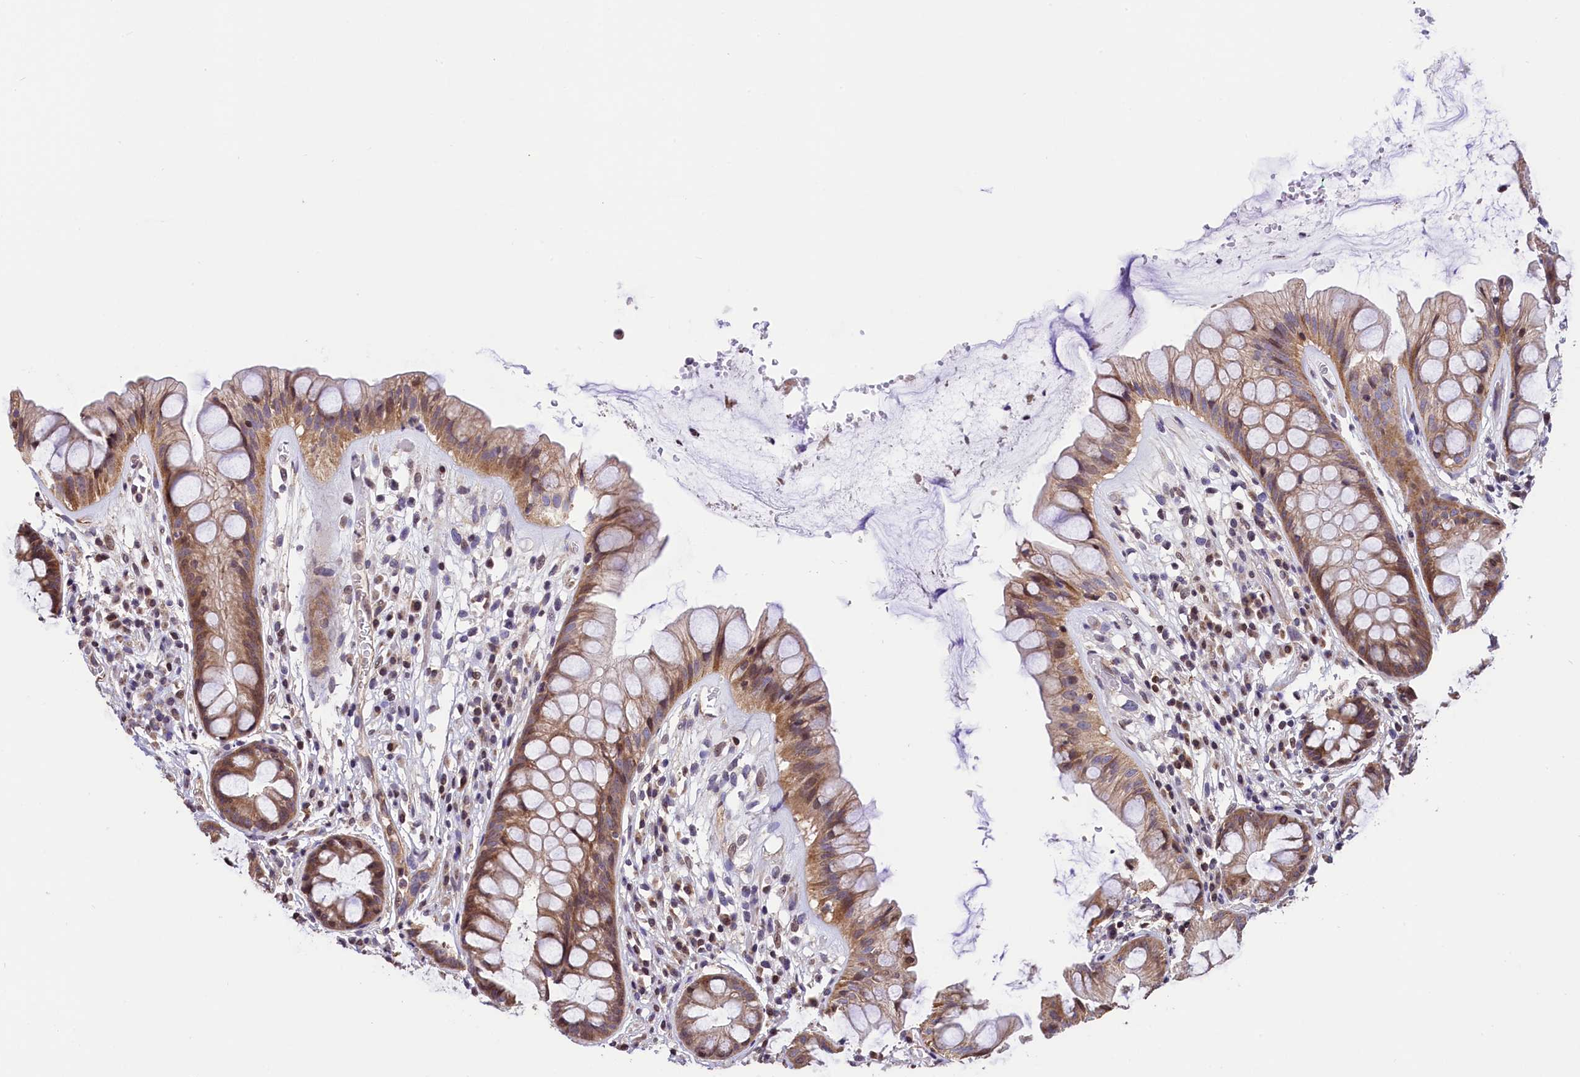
{"staining": {"intensity": "moderate", "quantity": ">75%", "location": "cytoplasmic/membranous,nuclear"}, "tissue": "rectum", "cell_type": "Glandular cells", "image_type": "normal", "snomed": [{"axis": "morphology", "description": "Normal tissue, NOS"}, {"axis": "topography", "description": "Rectum"}], "caption": "Immunohistochemical staining of benign rectum reveals >75% levels of moderate cytoplasmic/membranous,nuclear protein staining in approximately >75% of glandular cells. Using DAB (brown) and hematoxylin (blue) stains, captured at high magnification using brightfield microscopy.", "gene": "ZNF2", "patient": {"sex": "male", "age": 74}}